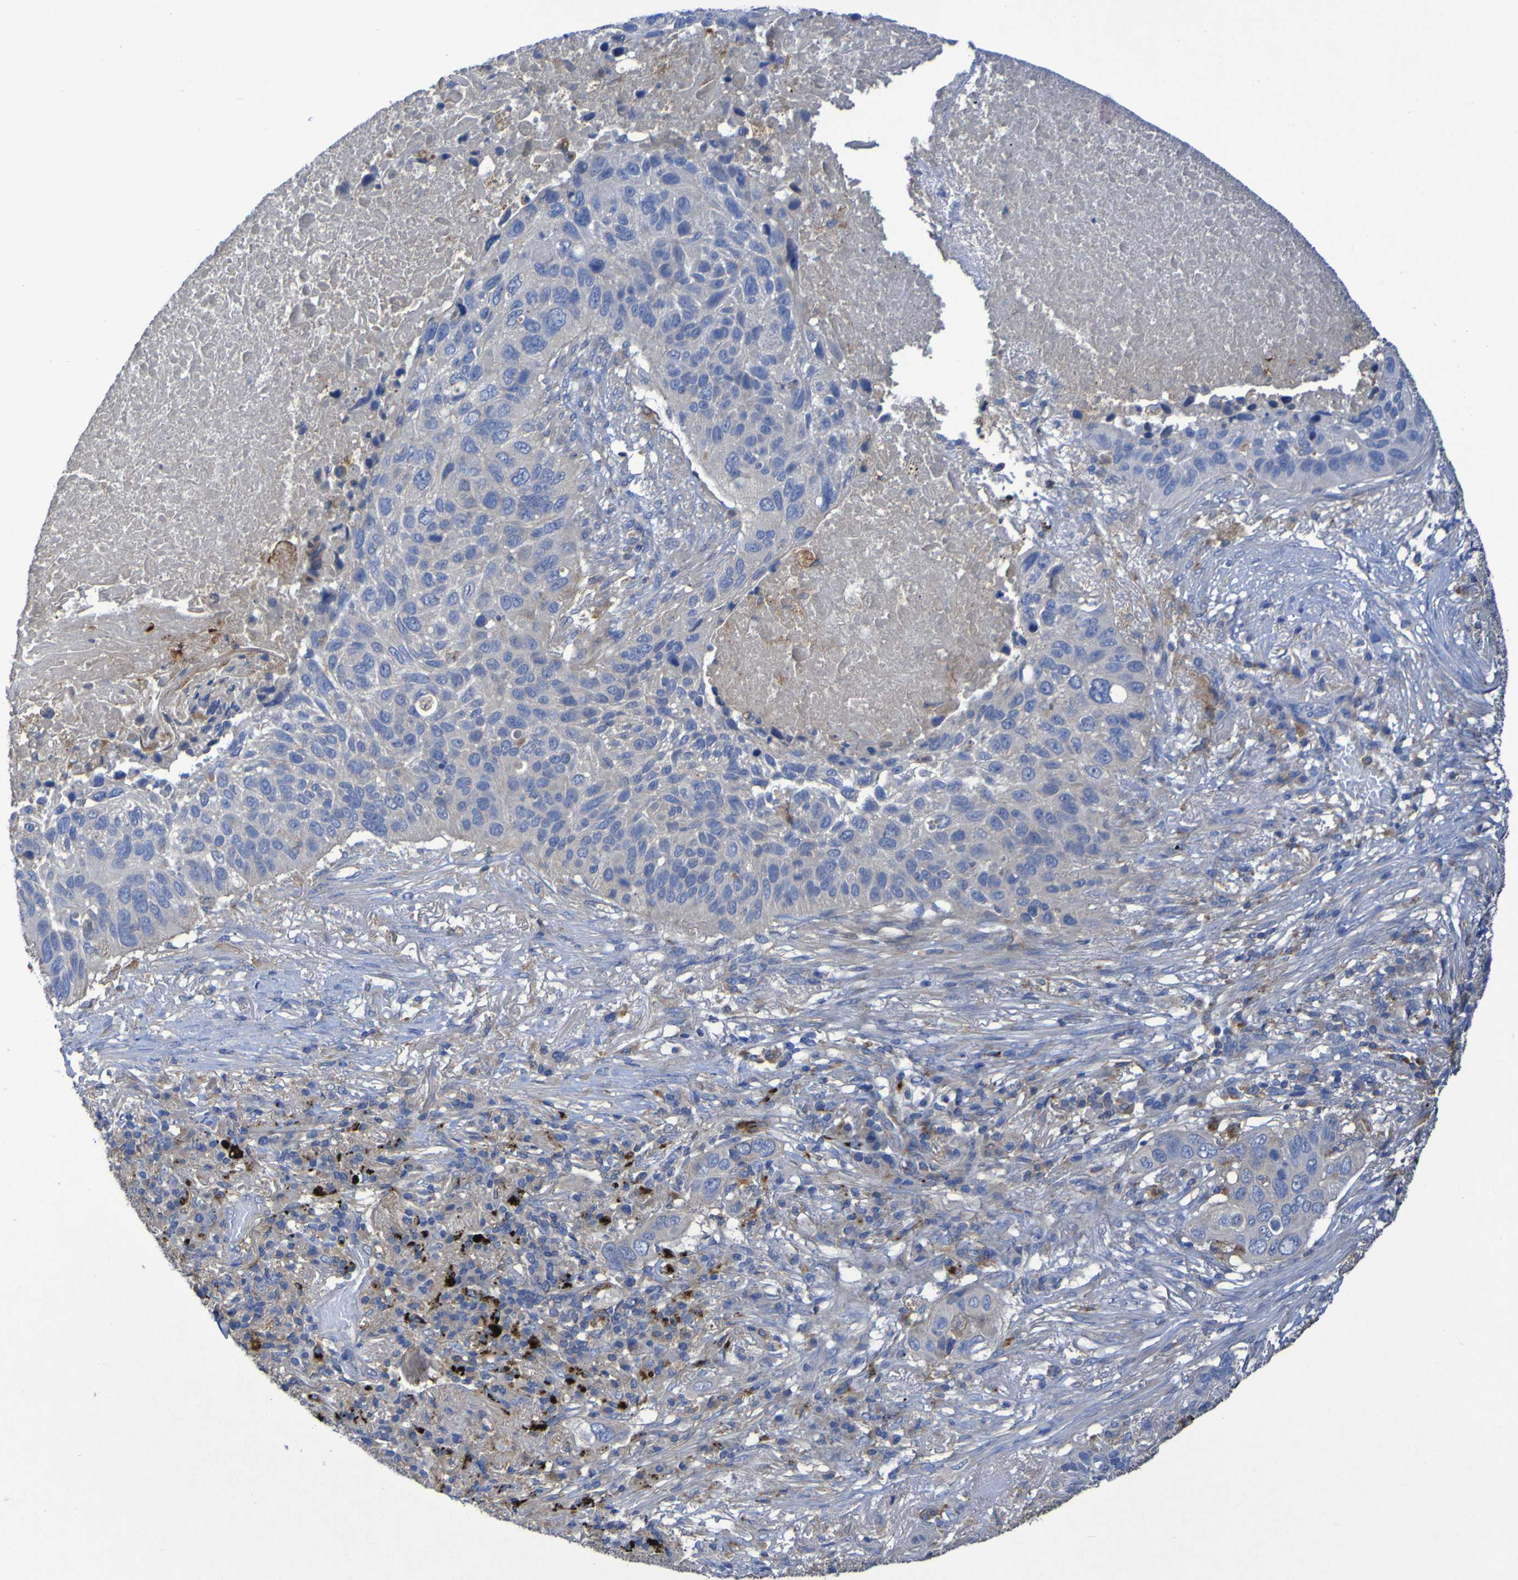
{"staining": {"intensity": "negative", "quantity": "none", "location": "none"}, "tissue": "lung cancer", "cell_type": "Tumor cells", "image_type": "cancer", "snomed": [{"axis": "morphology", "description": "Squamous cell carcinoma, NOS"}, {"axis": "topography", "description": "Lung"}], "caption": "High power microscopy histopathology image of an immunohistochemistry histopathology image of lung cancer, revealing no significant expression in tumor cells.", "gene": "ARHGEF16", "patient": {"sex": "male", "age": 57}}